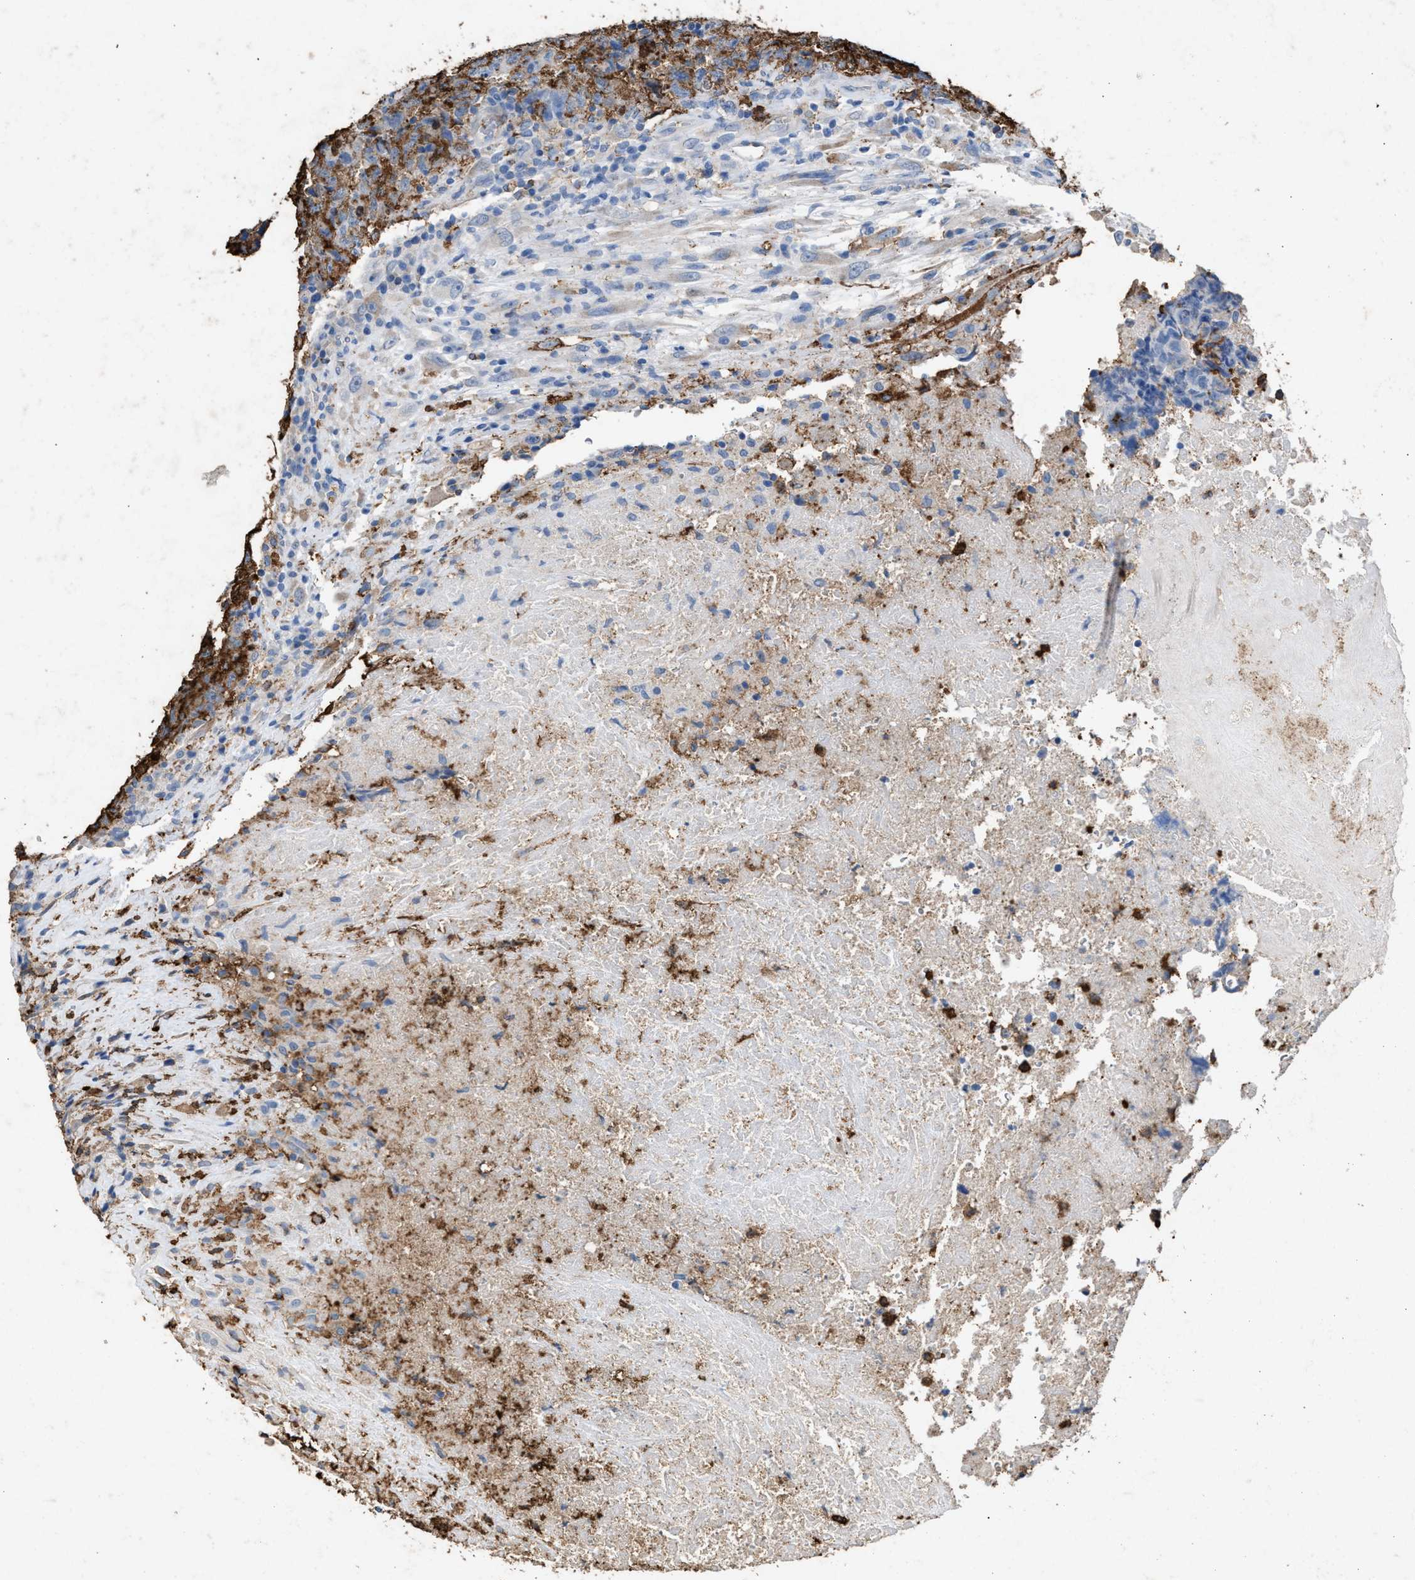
{"staining": {"intensity": "moderate", "quantity": ">75%", "location": "cytoplasmic/membranous"}, "tissue": "testis cancer", "cell_type": "Tumor cells", "image_type": "cancer", "snomed": [{"axis": "morphology", "description": "Necrosis, NOS"}, {"axis": "morphology", "description": "Carcinoma, Embryonal, NOS"}, {"axis": "topography", "description": "Testis"}], "caption": "DAB immunohistochemical staining of testis cancer reveals moderate cytoplasmic/membranous protein positivity in approximately >75% of tumor cells.", "gene": "LTB4R2", "patient": {"sex": "male", "age": 19}}